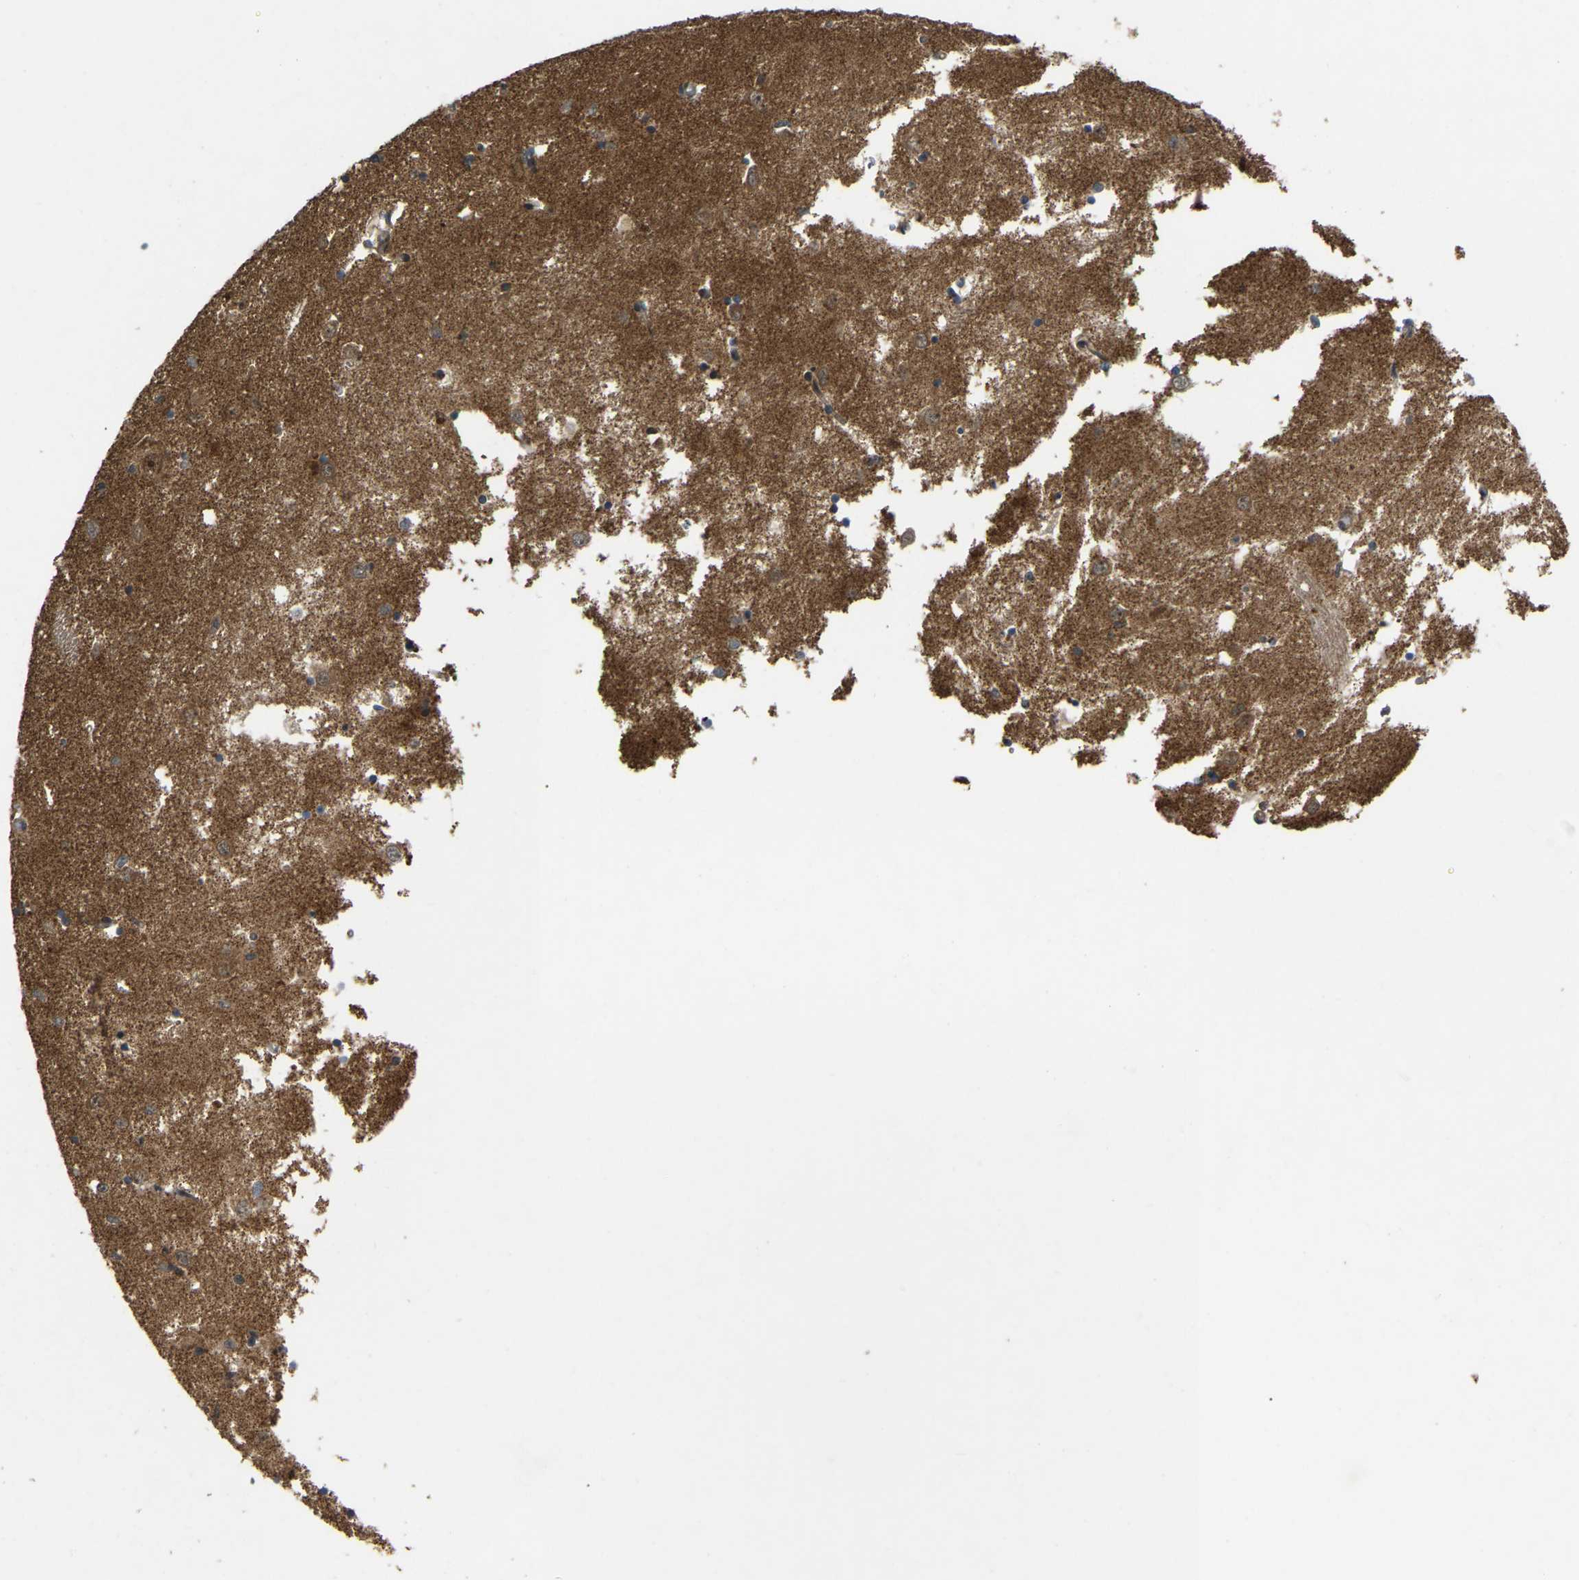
{"staining": {"intensity": "moderate", "quantity": ">75%", "location": "cytoplasmic/membranous"}, "tissue": "caudate", "cell_type": "Glial cells", "image_type": "normal", "snomed": [{"axis": "morphology", "description": "Normal tissue, NOS"}, {"axis": "topography", "description": "Lateral ventricle wall"}], "caption": "This histopathology image demonstrates IHC staining of unremarkable caudate, with medium moderate cytoplasmic/membranous expression in about >75% of glial cells.", "gene": "KIAA1549", "patient": {"sex": "female", "age": 19}}